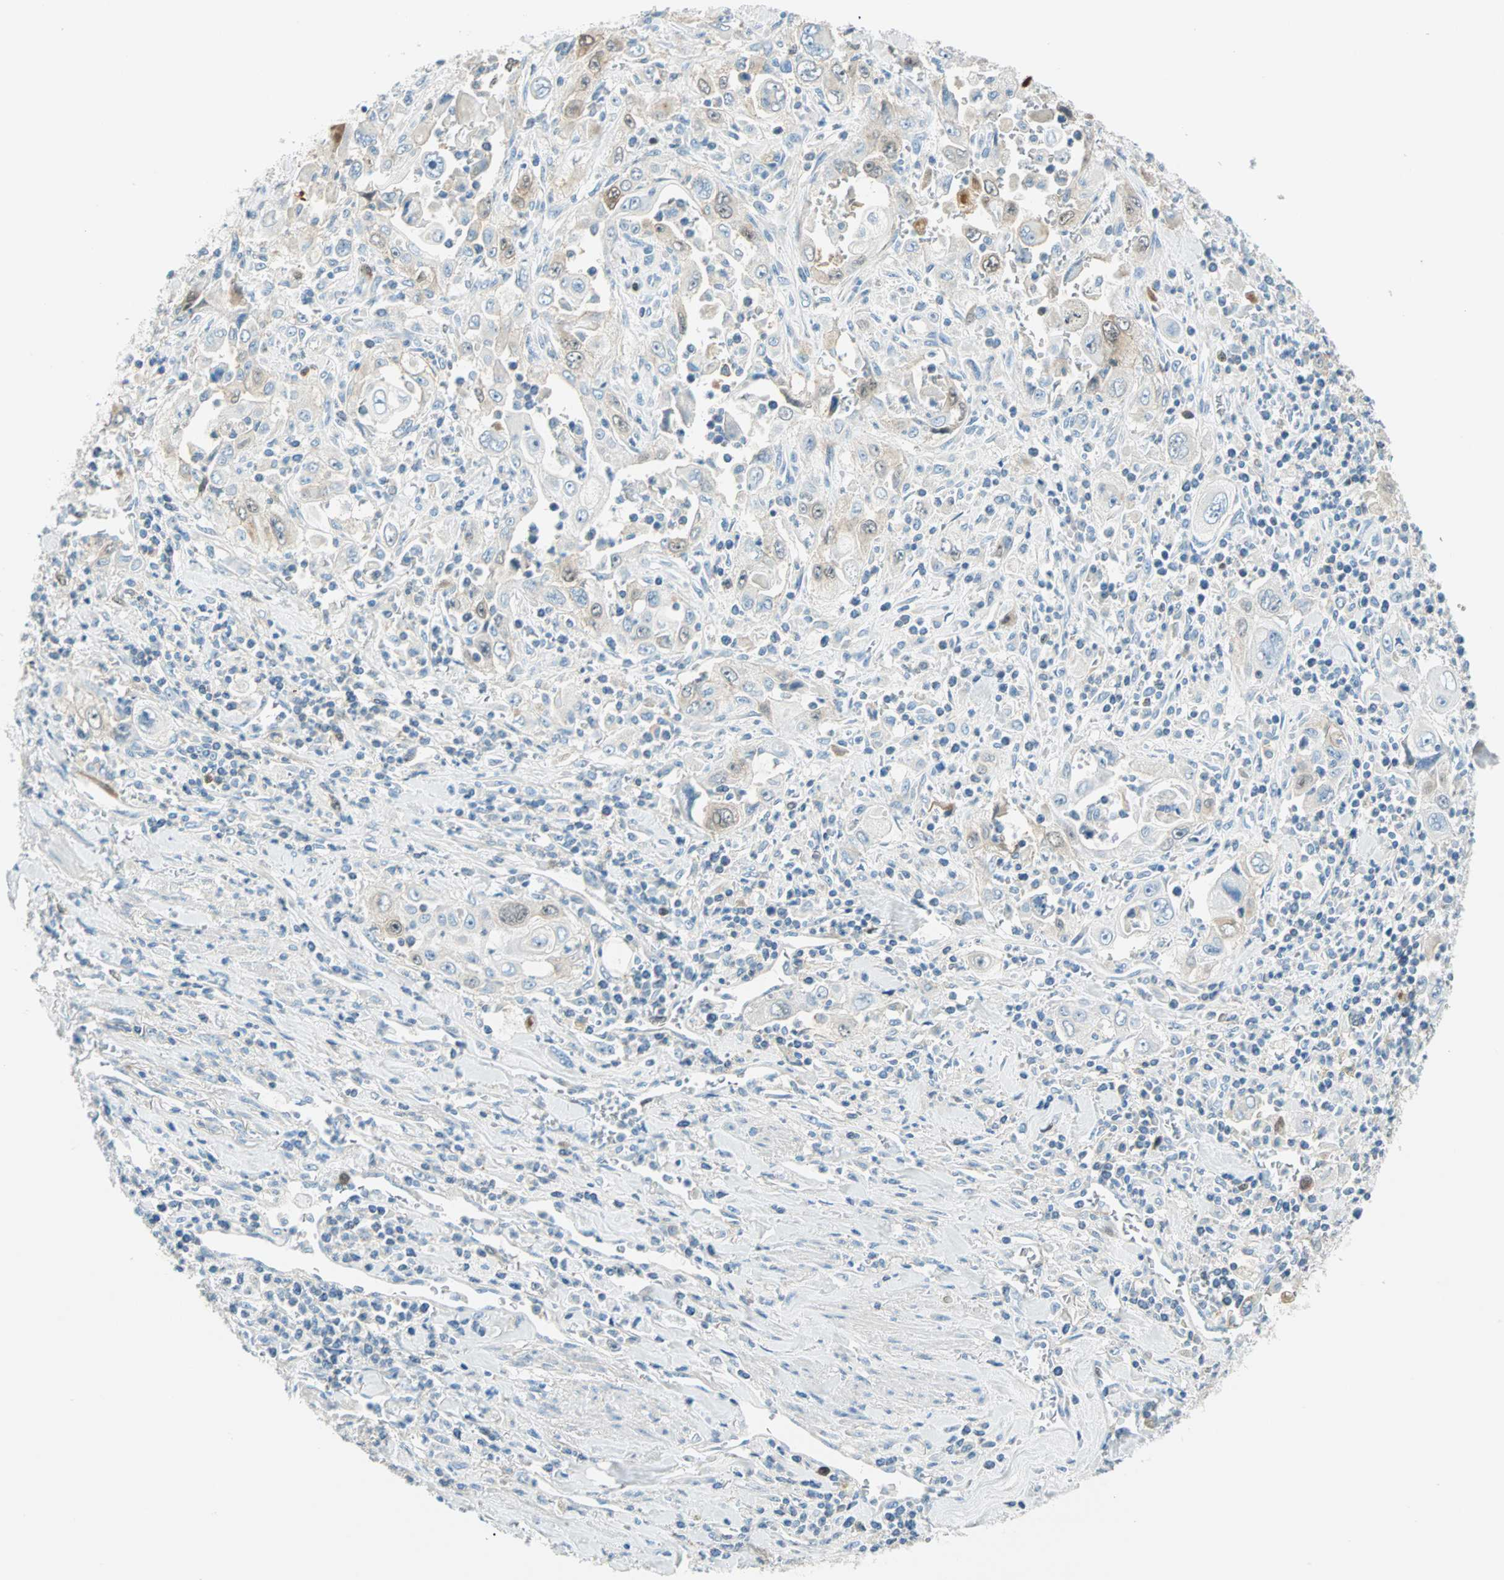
{"staining": {"intensity": "weak", "quantity": "<25%", "location": "cytoplasmic/membranous,nuclear"}, "tissue": "pancreatic cancer", "cell_type": "Tumor cells", "image_type": "cancer", "snomed": [{"axis": "morphology", "description": "Adenocarcinoma, NOS"}, {"axis": "topography", "description": "Pancreas"}], "caption": "Immunohistochemistry (IHC) image of neoplastic tissue: pancreatic cancer (adenocarcinoma) stained with DAB (3,3'-diaminobenzidine) shows no significant protein staining in tumor cells.", "gene": "PTTG1", "patient": {"sex": "male", "age": 70}}